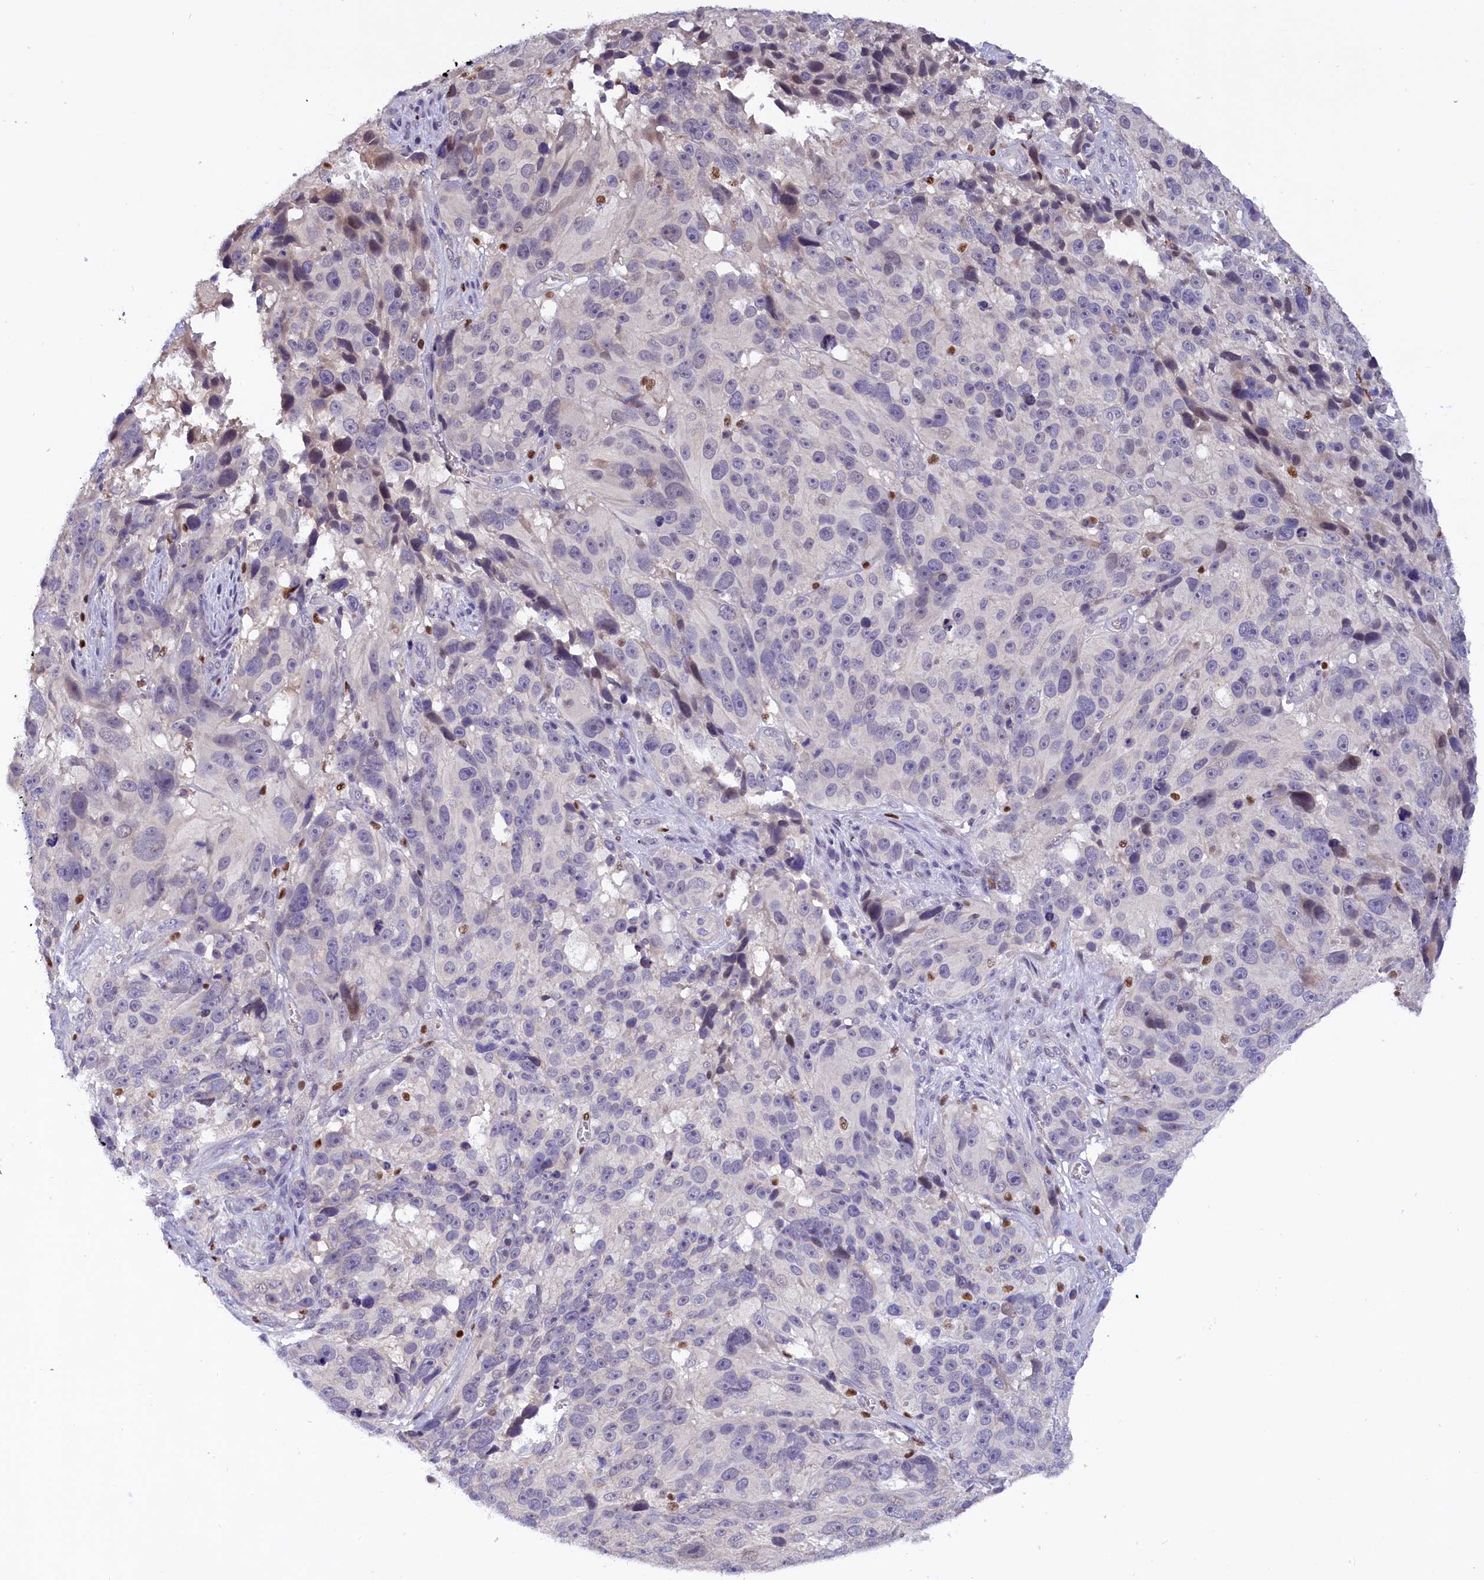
{"staining": {"intensity": "negative", "quantity": "none", "location": "none"}, "tissue": "melanoma", "cell_type": "Tumor cells", "image_type": "cancer", "snomed": [{"axis": "morphology", "description": "Malignant melanoma, NOS"}, {"axis": "topography", "description": "Skin"}], "caption": "An immunohistochemistry (IHC) image of melanoma is shown. There is no staining in tumor cells of melanoma.", "gene": "BTBD9", "patient": {"sex": "male", "age": 84}}